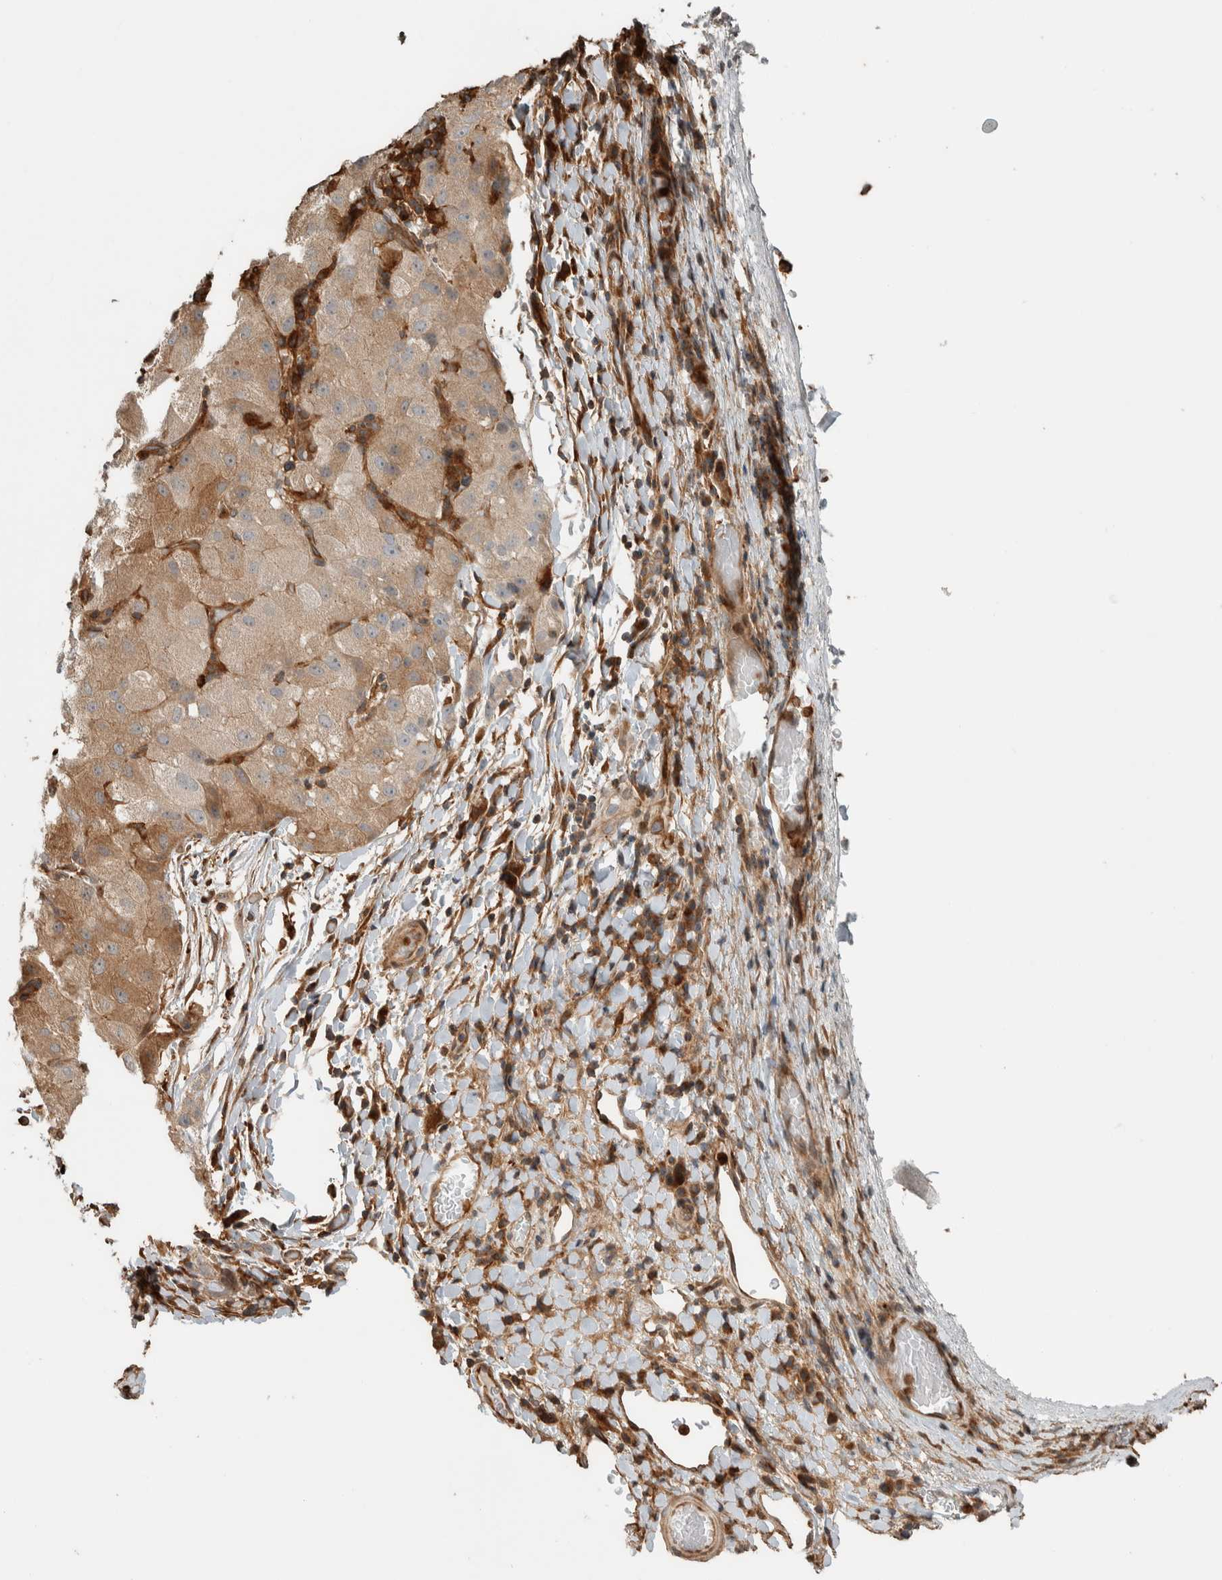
{"staining": {"intensity": "weak", "quantity": ">75%", "location": "cytoplasmic/membranous"}, "tissue": "liver cancer", "cell_type": "Tumor cells", "image_type": "cancer", "snomed": [{"axis": "morphology", "description": "Carcinoma, Hepatocellular, NOS"}, {"axis": "topography", "description": "Liver"}], "caption": "Hepatocellular carcinoma (liver) was stained to show a protein in brown. There is low levels of weak cytoplasmic/membranous expression in about >75% of tumor cells.", "gene": "CNTROB", "patient": {"sex": "male", "age": 80}}